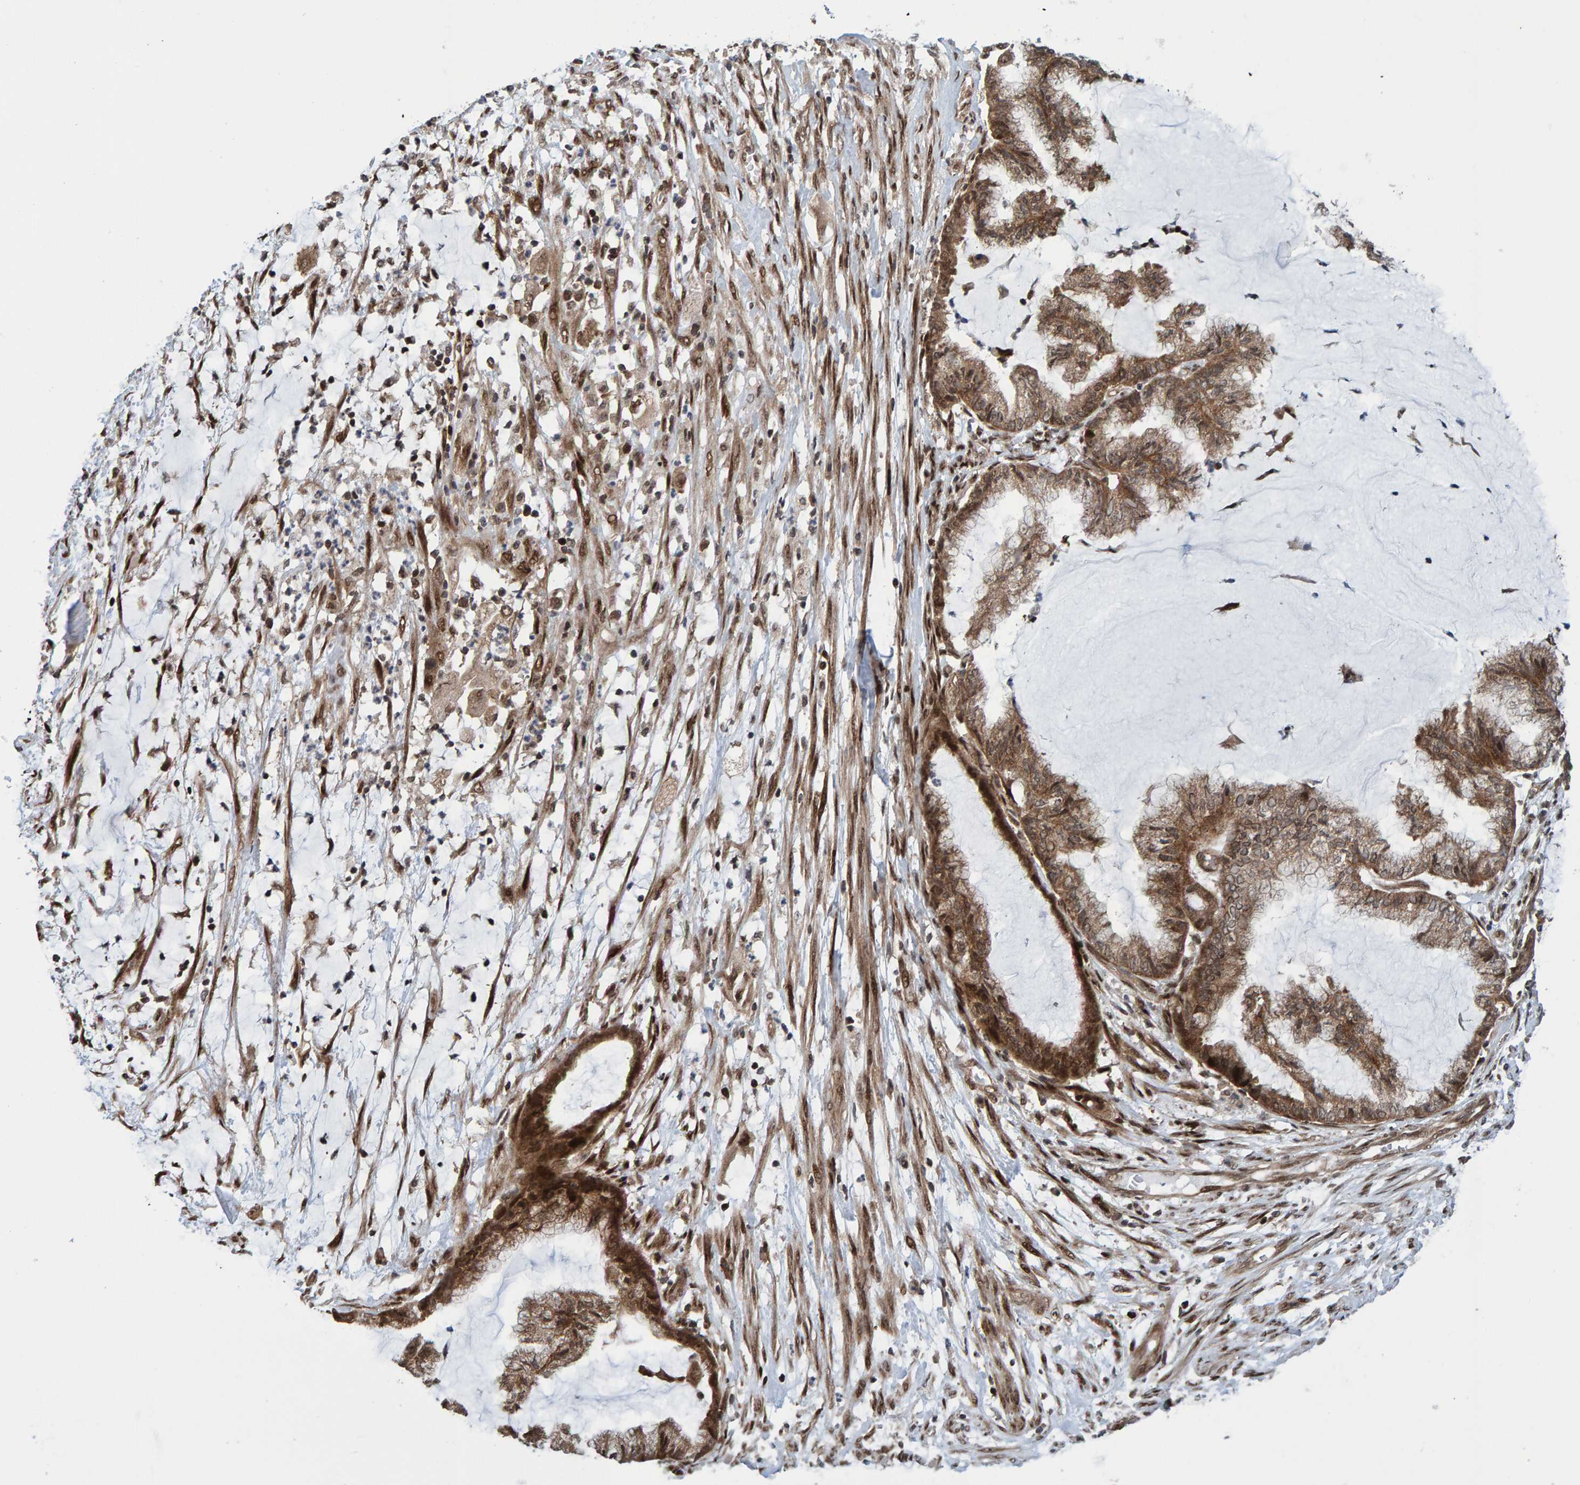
{"staining": {"intensity": "moderate", "quantity": ">75%", "location": "cytoplasmic/membranous"}, "tissue": "endometrial cancer", "cell_type": "Tumor cells", "image_type": "cancer", "snomed": [{"axis": "morphology", "description": "Adenocarcinoma, NOS"}, {"axis": "topography", "description": "Endometrium"}], "caption": "Endometrial adenocarcinoma was stained to show a protein in brown. There is medium levels of moderate cytoplasmic/membranous positivity in approximately >75% of tumor cells.", "gene": "ZNF366", "patient": {"sex": "female", "age": 86}}